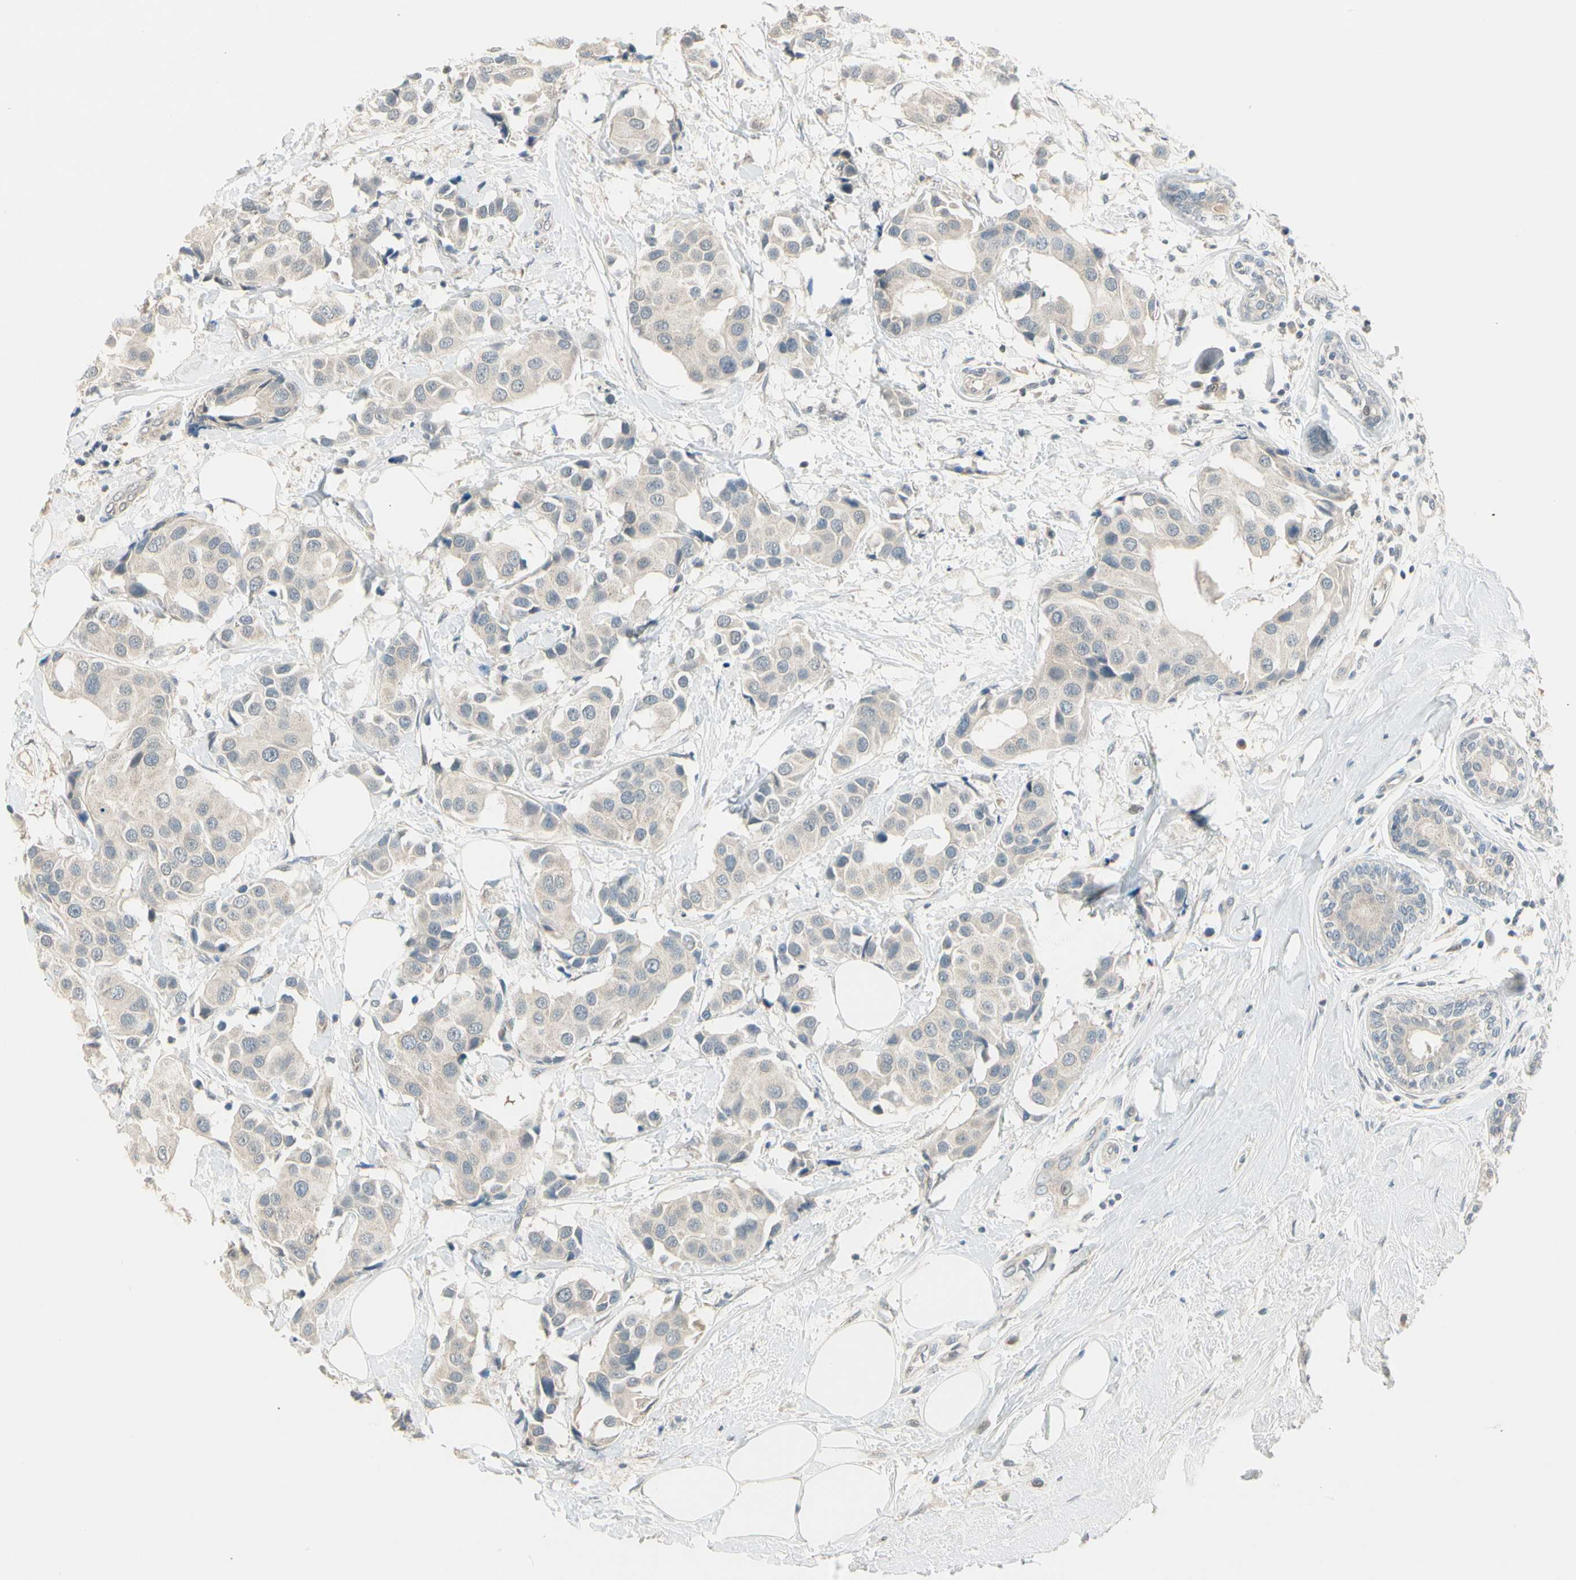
{"staining": {"intensity": "weak", "quantity": "25%-75%", "location": "cytoplasmic/membranous"}, "tissue": "breast cancer", "cell_type": "Tumor cells", "image_type": "cancer", "snomed": [{"axis": "morphology", "description": "Normal tissue, NOS"}, {"axis": "morphology", "description": "Duct carcinoma"}, {"axis": "topography", "description": "Breast"}], "caption": "Brown immunohistochemical staining in human breast cancer reveals weak cytoplasmic/membranous staining in approximately 25%-75% of tumor cells.", "gene": "PCDHB15", "patient": {"sex": "female", "age": 39}}